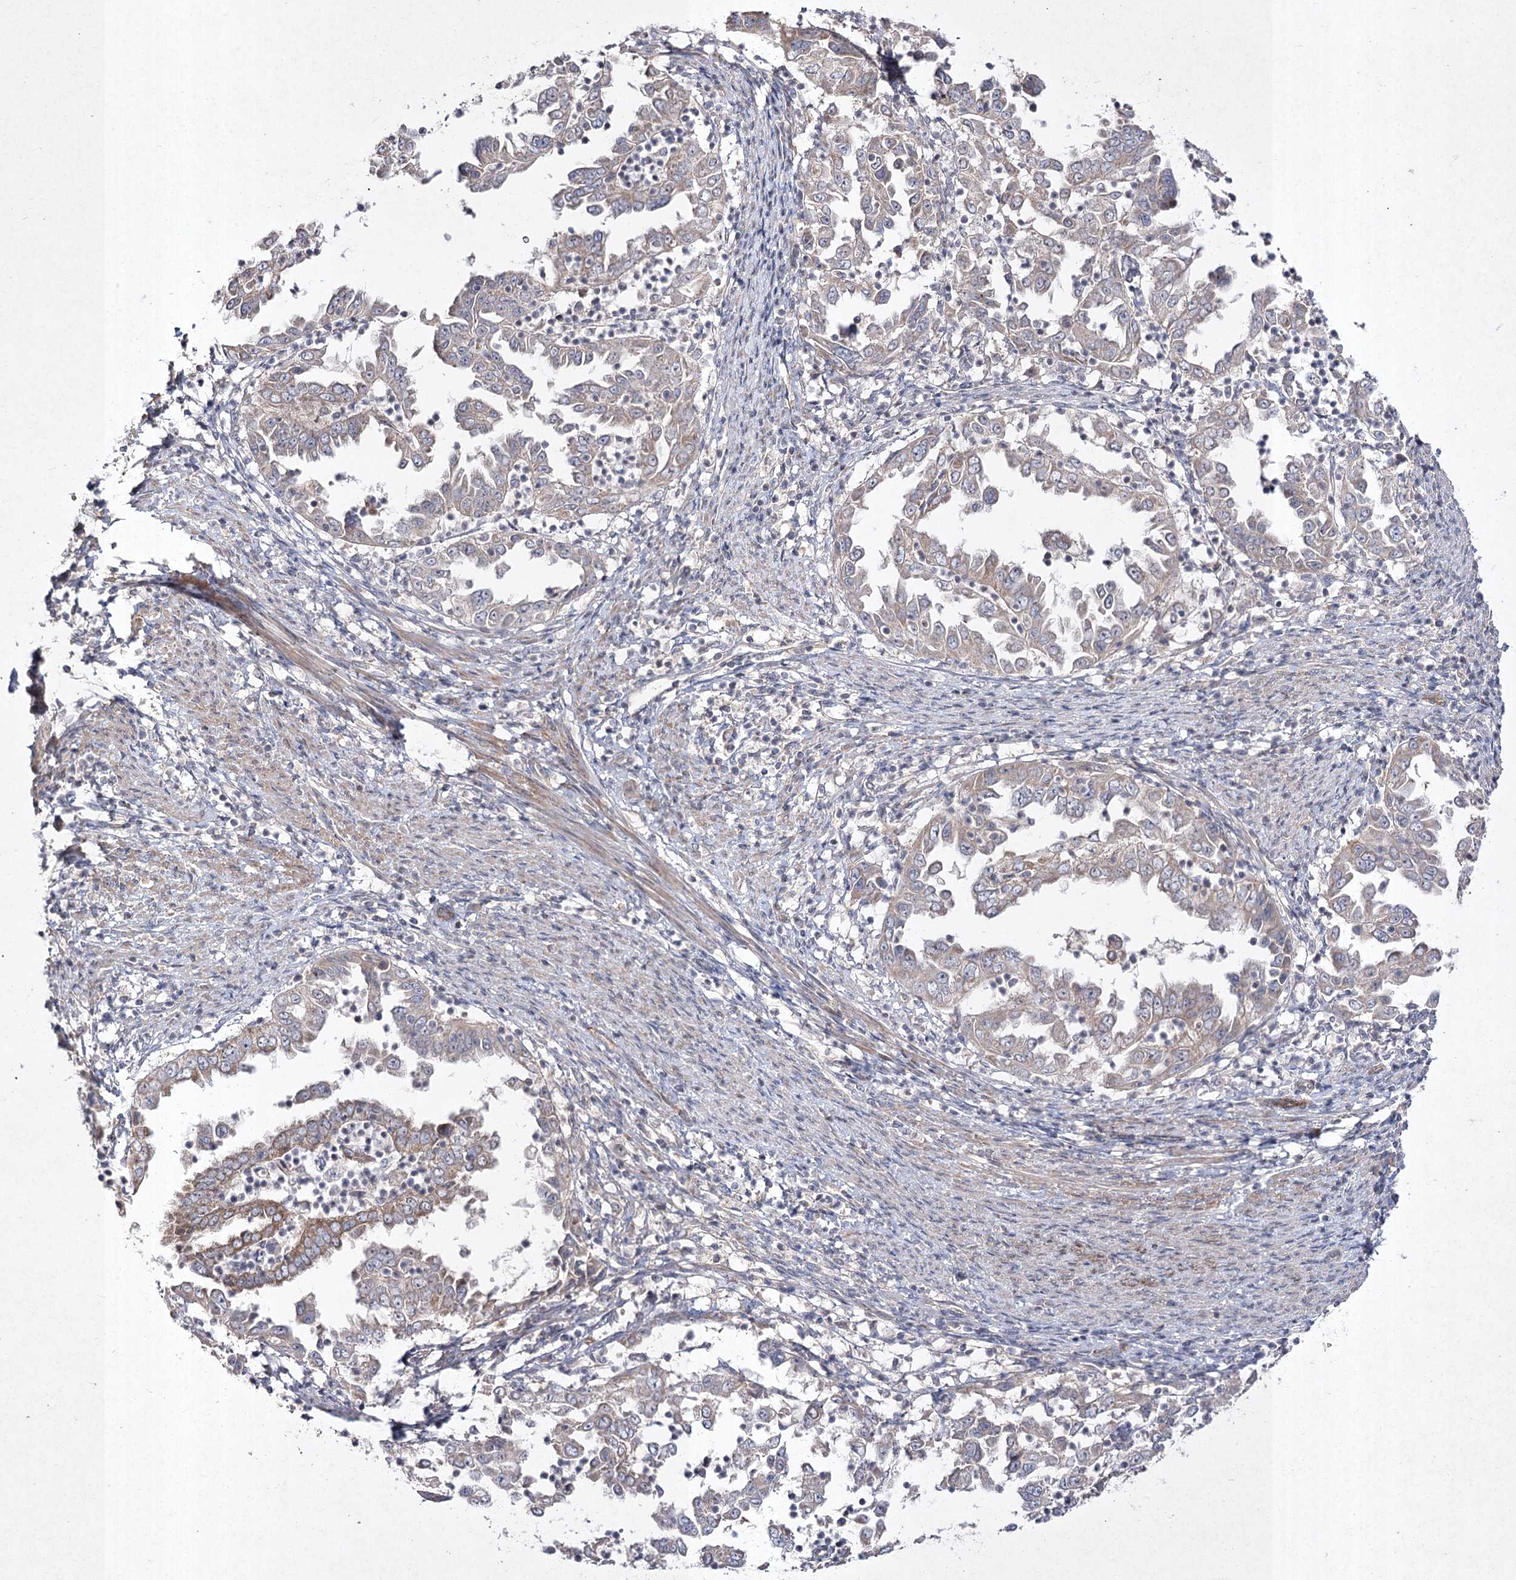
{"staining": {"intensity": "moderate", "quantity": "25%-75%", "location": "cytoplasmic/membranous"}, "tissue": "endometrial cancer", "cell_type": "Tumor cells", "image_type": "cancer", "snomed": [{"axis": "morphology", "description": "Adenocarcinoma, NOS"}, {"axis": "topography", "description": "Endometrium"}], "caption": "Adenocarcinoma (endometrial) was stained to show a protein in brown. There is medium levels of moderate cytoplasmic/membranous positivity in about 25%-75% of tumor cells.", "gene": "FANCL", "patient": {"sex": "female", "age": 85}}